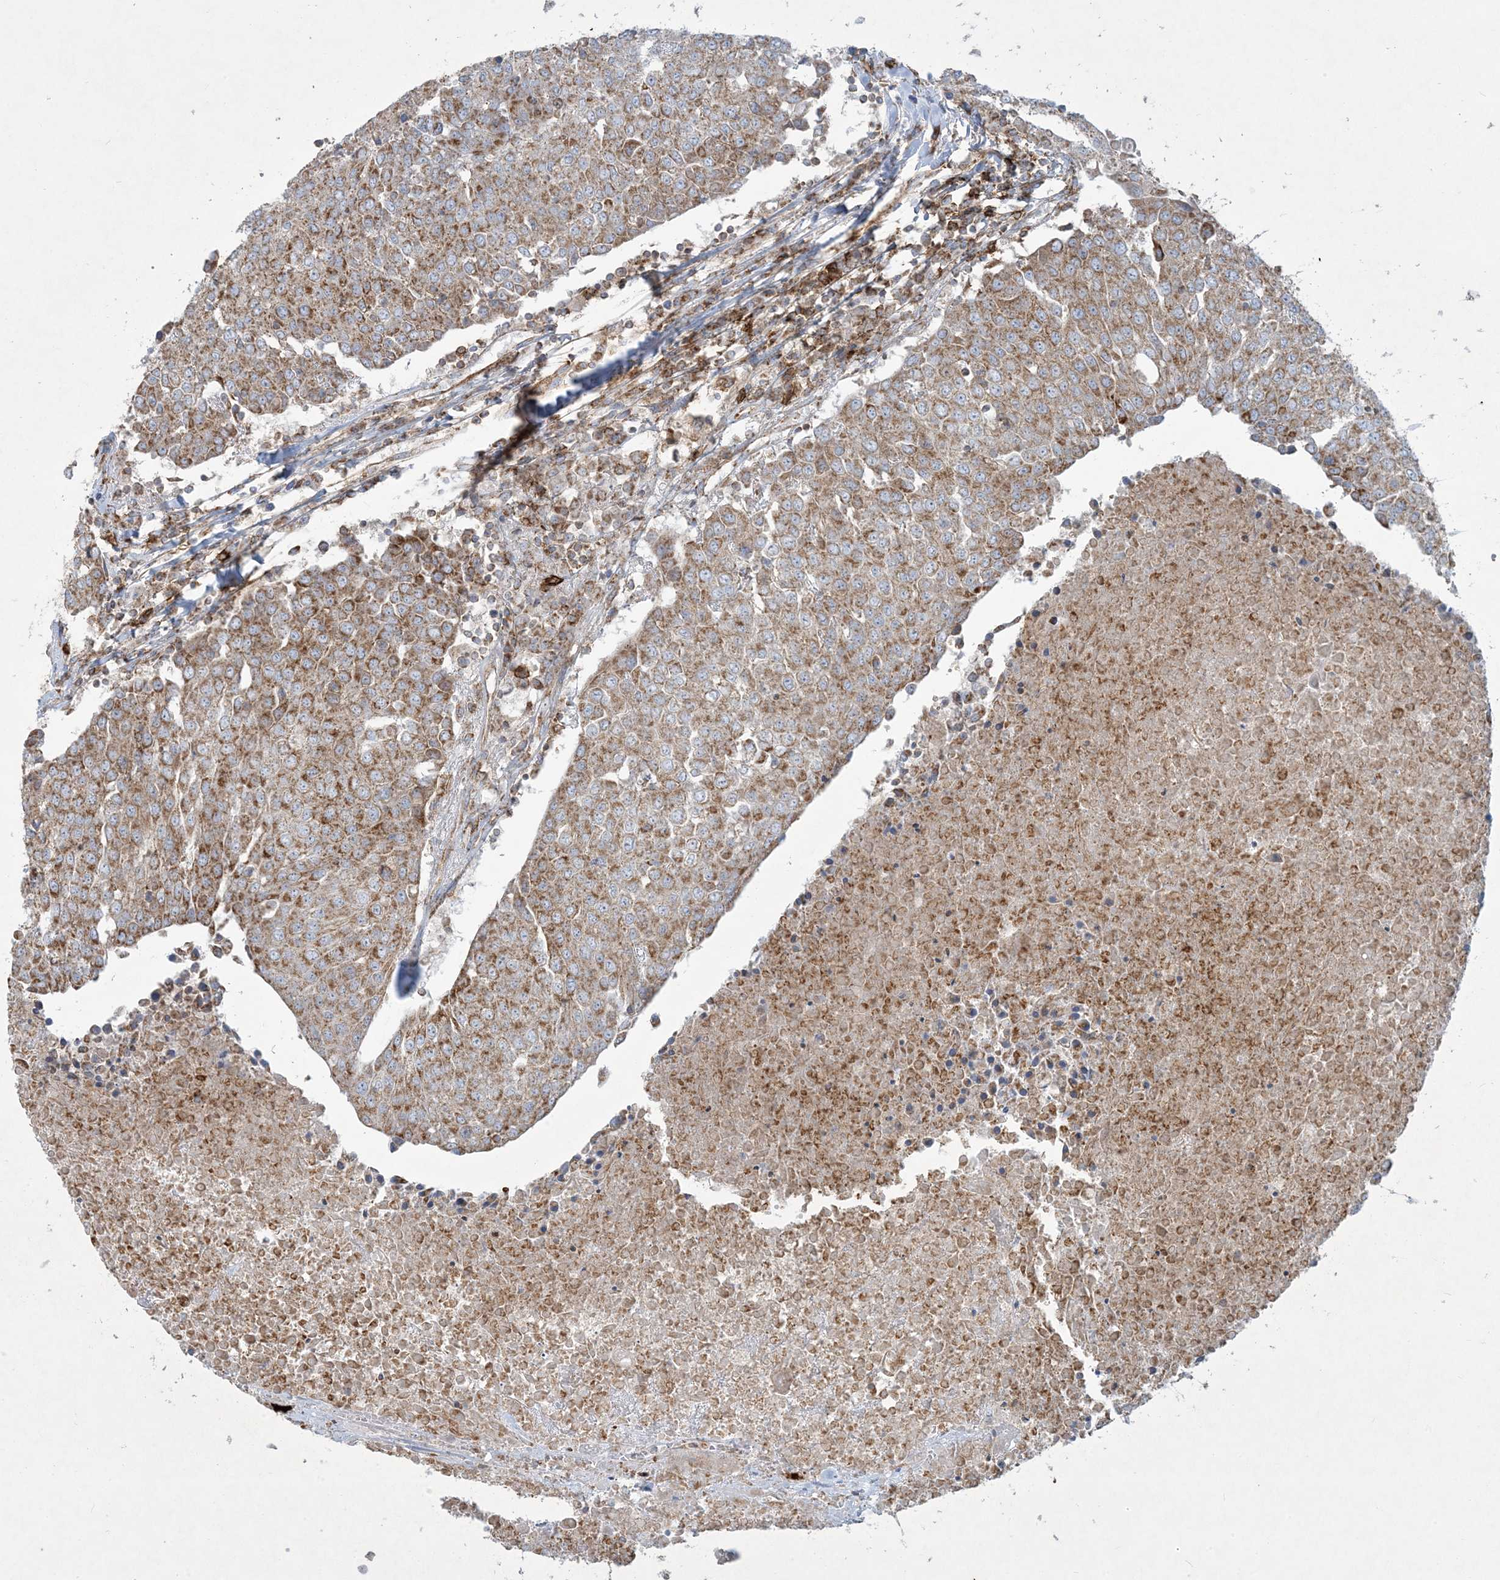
{"staining": {"intensity": "moderate", "quantity": ">75%", "location": "cytoplasmic/membranous"}, "tissue": "urothelial cancer", "cell_type": "Tumor cells", "image_type": "cancer", "snomed": [{"axis": "morphology", "description": "Urothelial carcinoma, High grade"}, {"axis": "topography", "description": "Urinary bladder"}], "caption": "A micrograph of urothelial cancer stained for a protein exhibits moderate cytoplasmic/membranous brown staining in tumor cells.", "gene": "BEND4", "patient": {"sex": "female", "age": 85}}